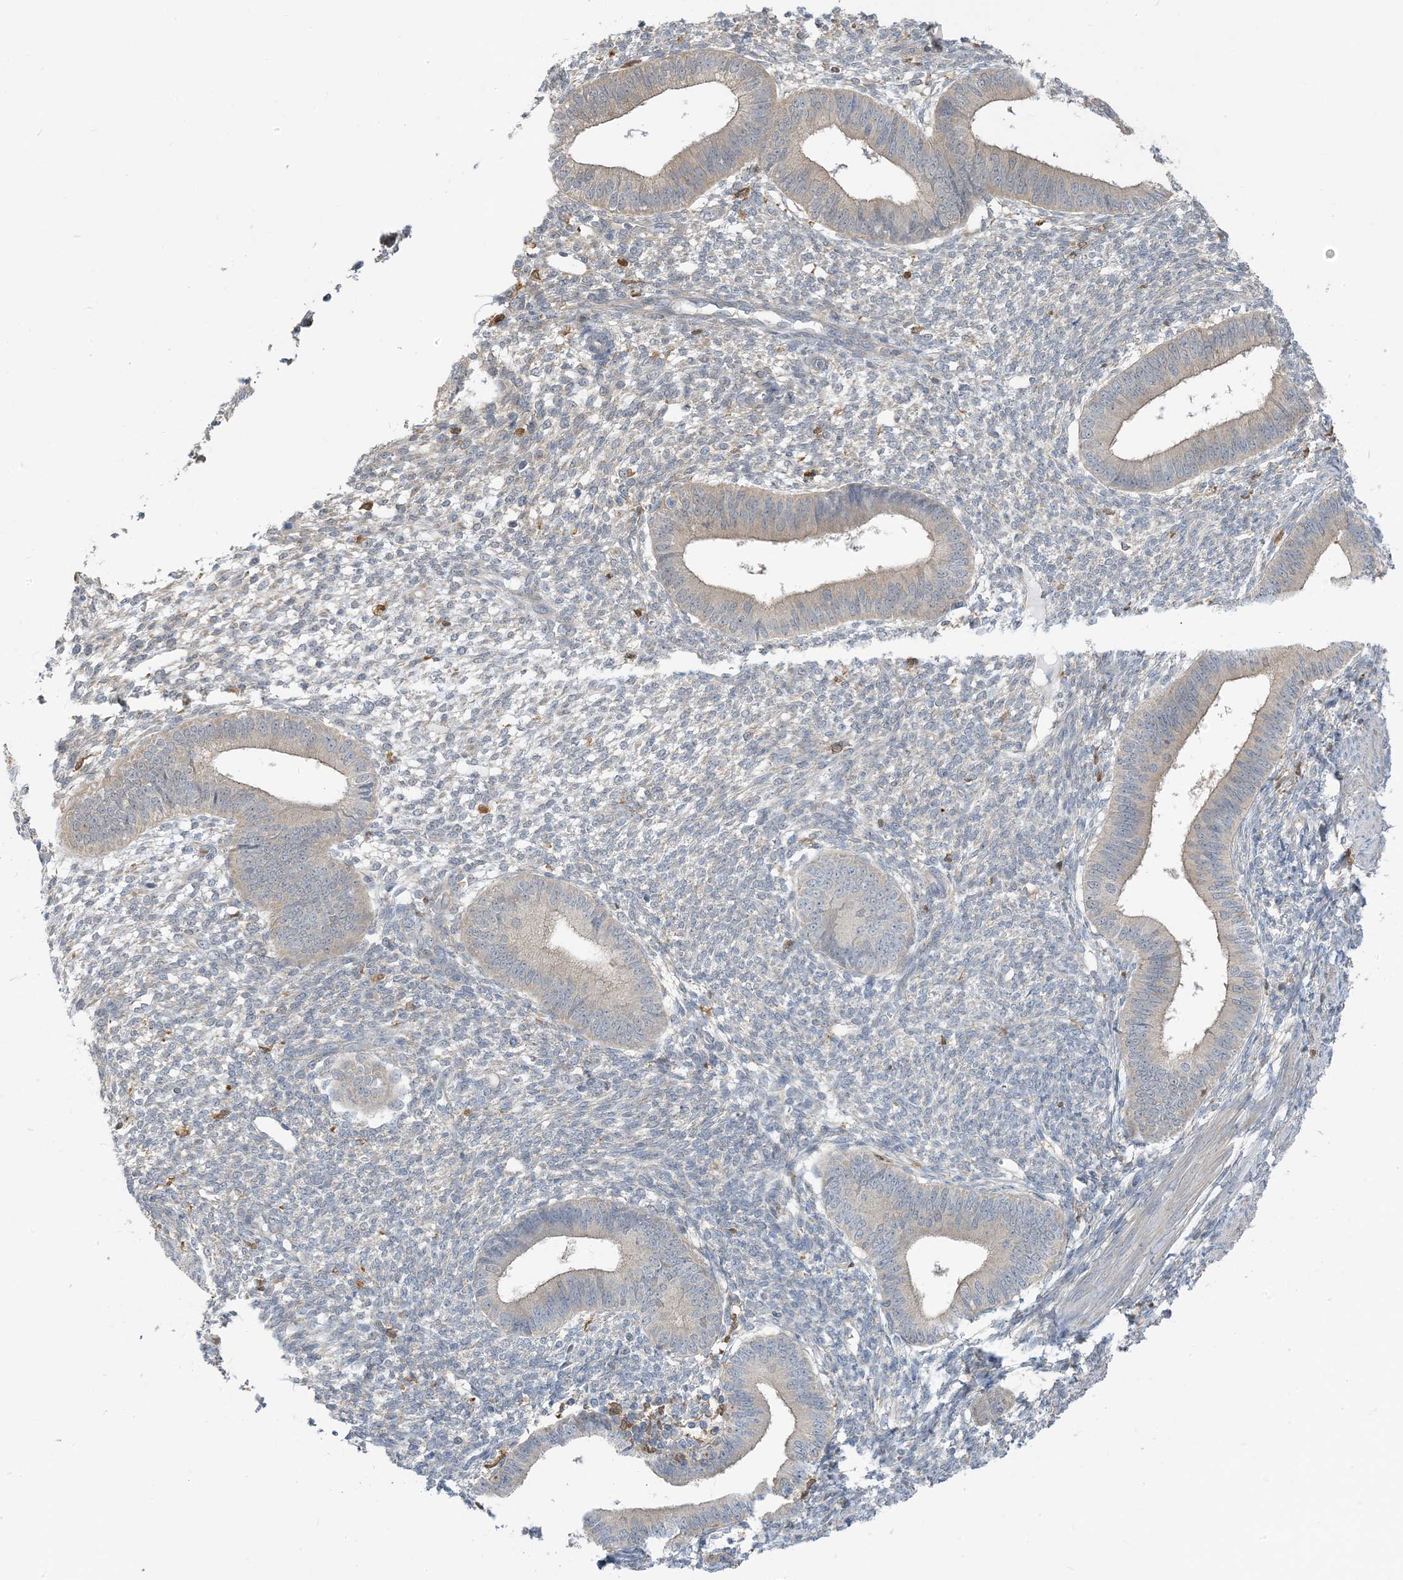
{"staining": {"intensity": "negative", "quantity": "none", "location": "none"}, "tissue": "endometrium", "cell_type": "Cells in endometrial stroma", "image_type": "normal", "snomed": [{"axis": "morphology", "description": "Normal tissue, NOS"}, {"axis": "topography", "description": "Endometrium"}], "caption": "Cells in endometrial stroma show no significant positivity in unremarkable endometrium. (DAB IHC, high magnification).", "gene": "NAGK", "patient": {"sex": "female", "age": 46}}